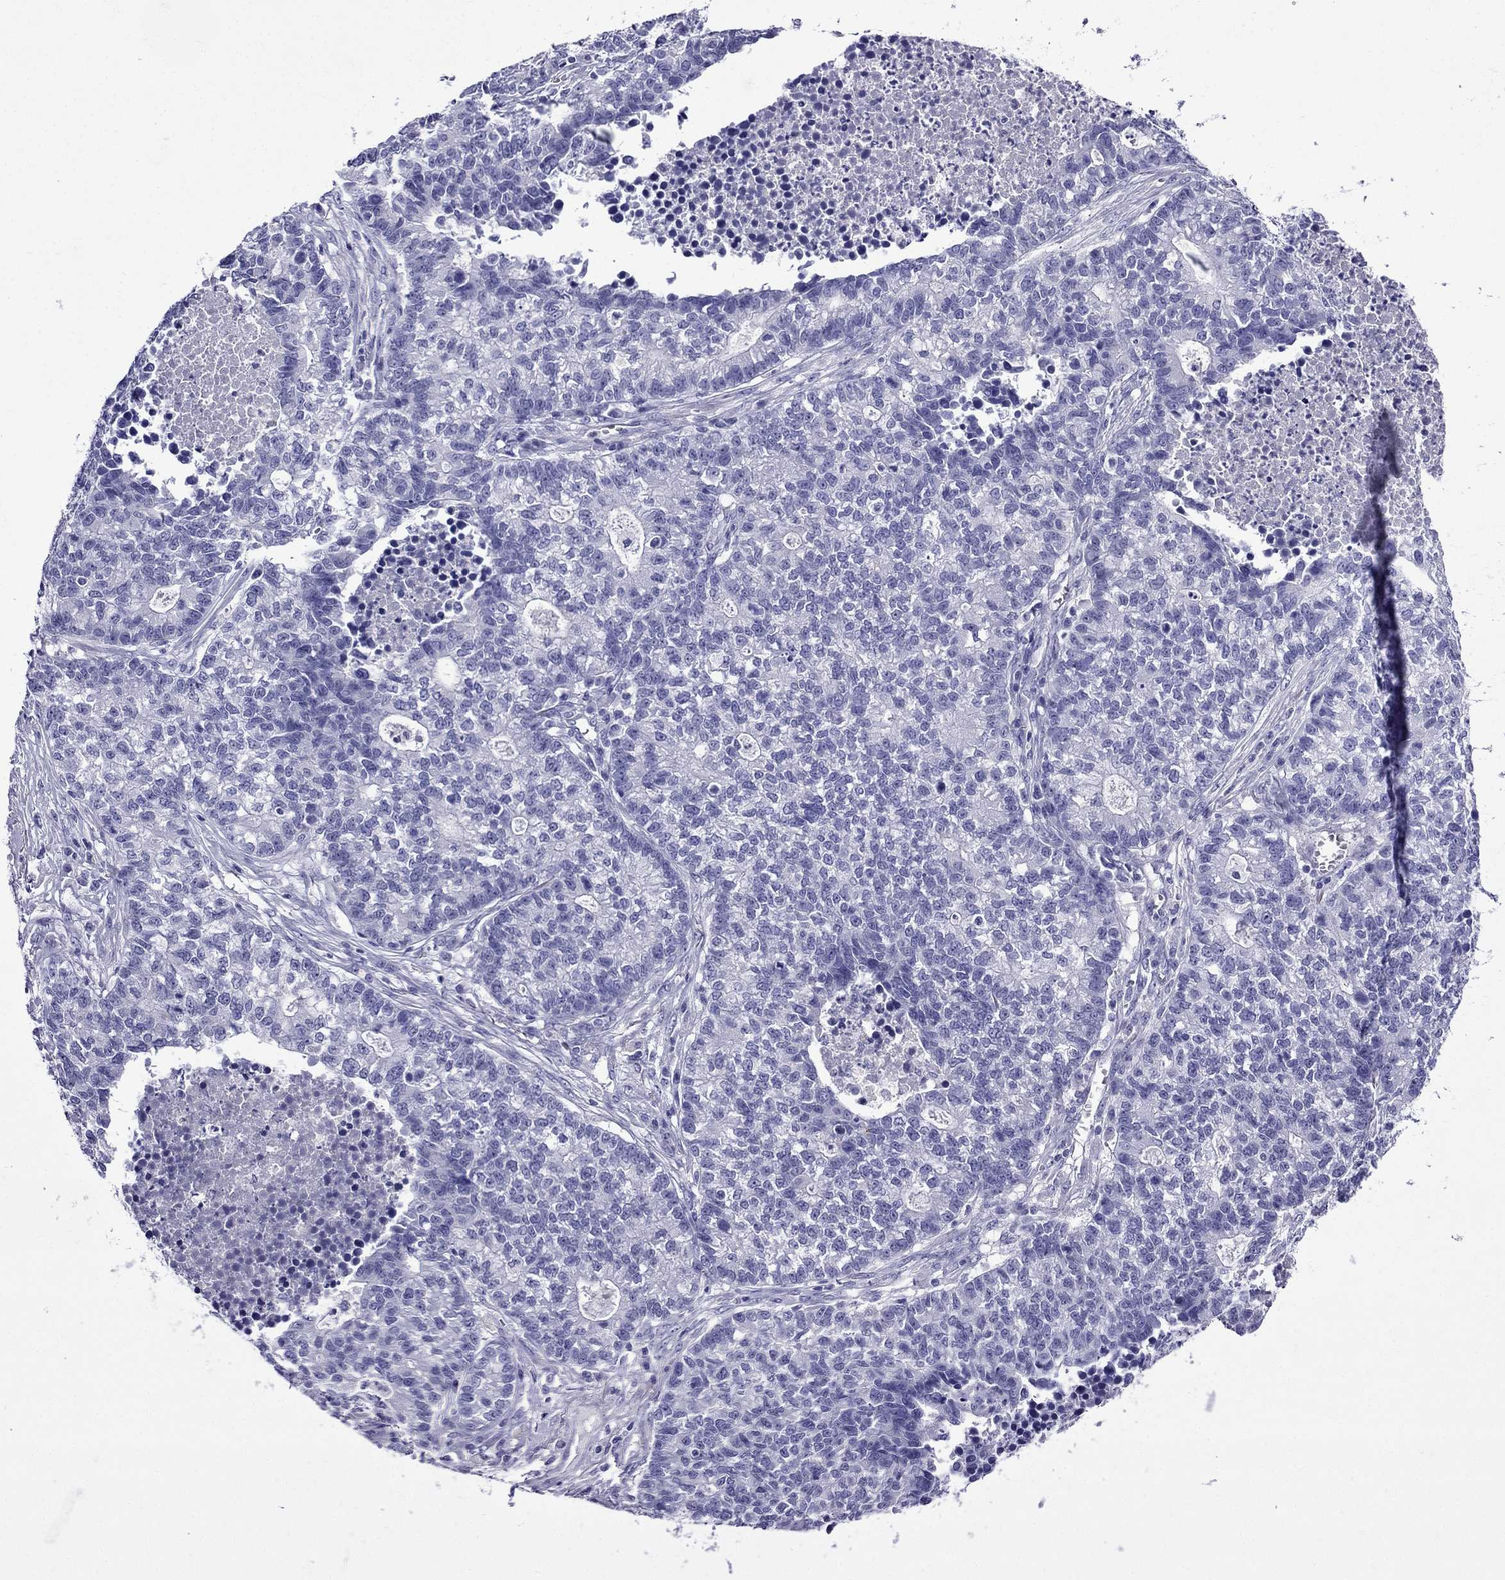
{"staining": {"intensity": "negative", "quantity": "none", "location": "none"}, "tissue": "lung cancer", "cell_type": "Tumor cells", "image_type": "cancer", "snomed": [{"axis": "morphology", "description": "Adenocarcinoma, NOS"}, {"axis": "topography", "description": "Lung"}], "caption": "A micrograph of human adenocarcinoma (lung) is negative for staining in tumor cells.", "gene": "ERC2", "patient": {"sex": "male", "age": 57}}